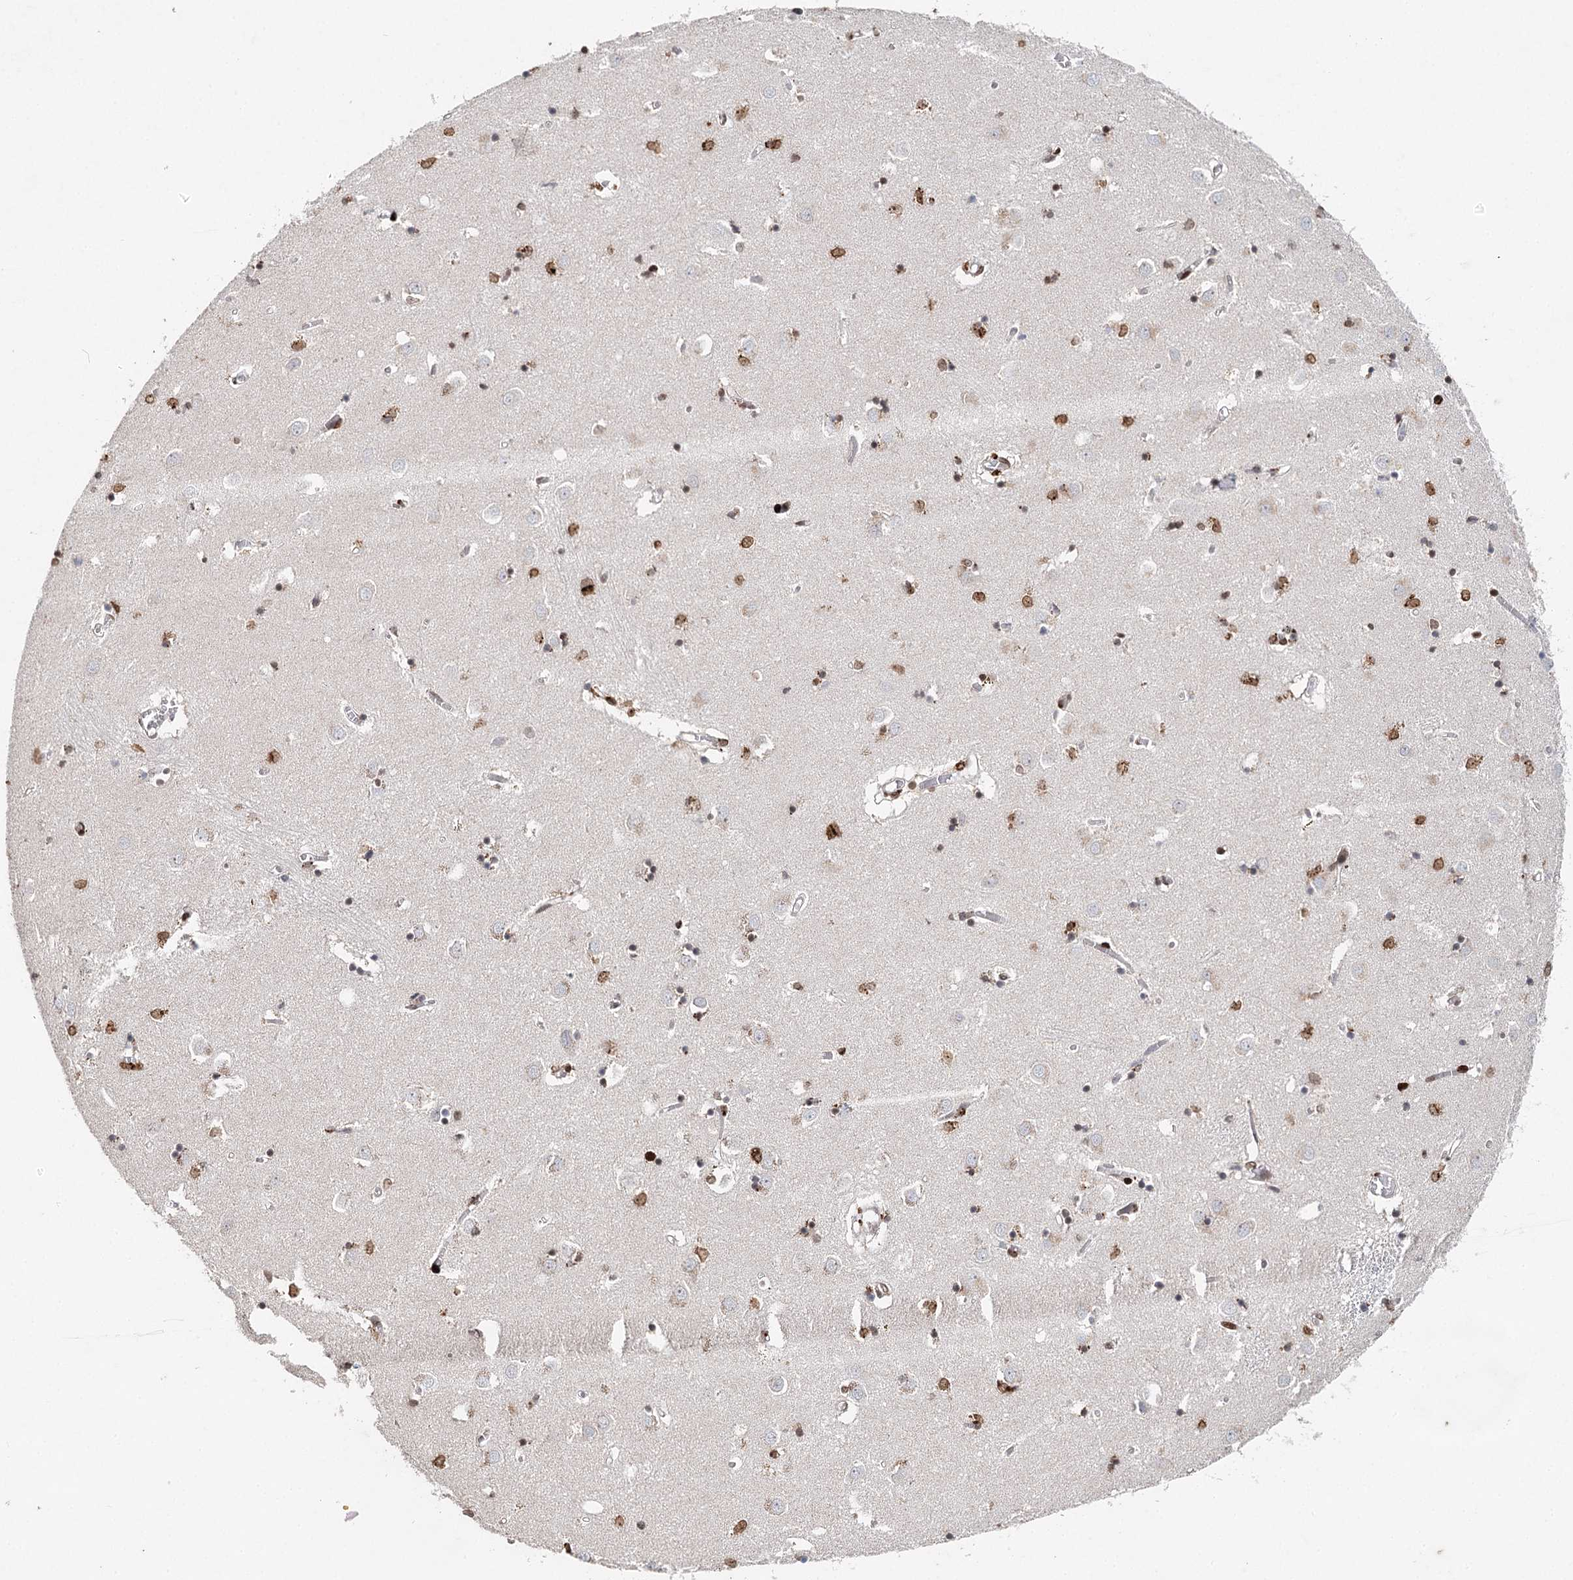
{"staining": {"intensity": "strong", "quantity": "25%-75%", "location": "cytoplasmic/membranous,nuclear"}, "tissue": "caudate", "cell_type": "Glial cells", "image_type": "normal", "snomed": [{"axis": "morphology", "description": "Normal tissue, NOS"}, {"axis": "topography", "description": "Lateral ventricle wall"}], "caption": "This micrograph shows IHC staining of benign human caudate, with high strong cytoplasmic/membranous,nuclear positivity in about 25%-75% of glial cells.", "gene": "FRMD4A", "patient": {"sex": "male", "age": 70}}